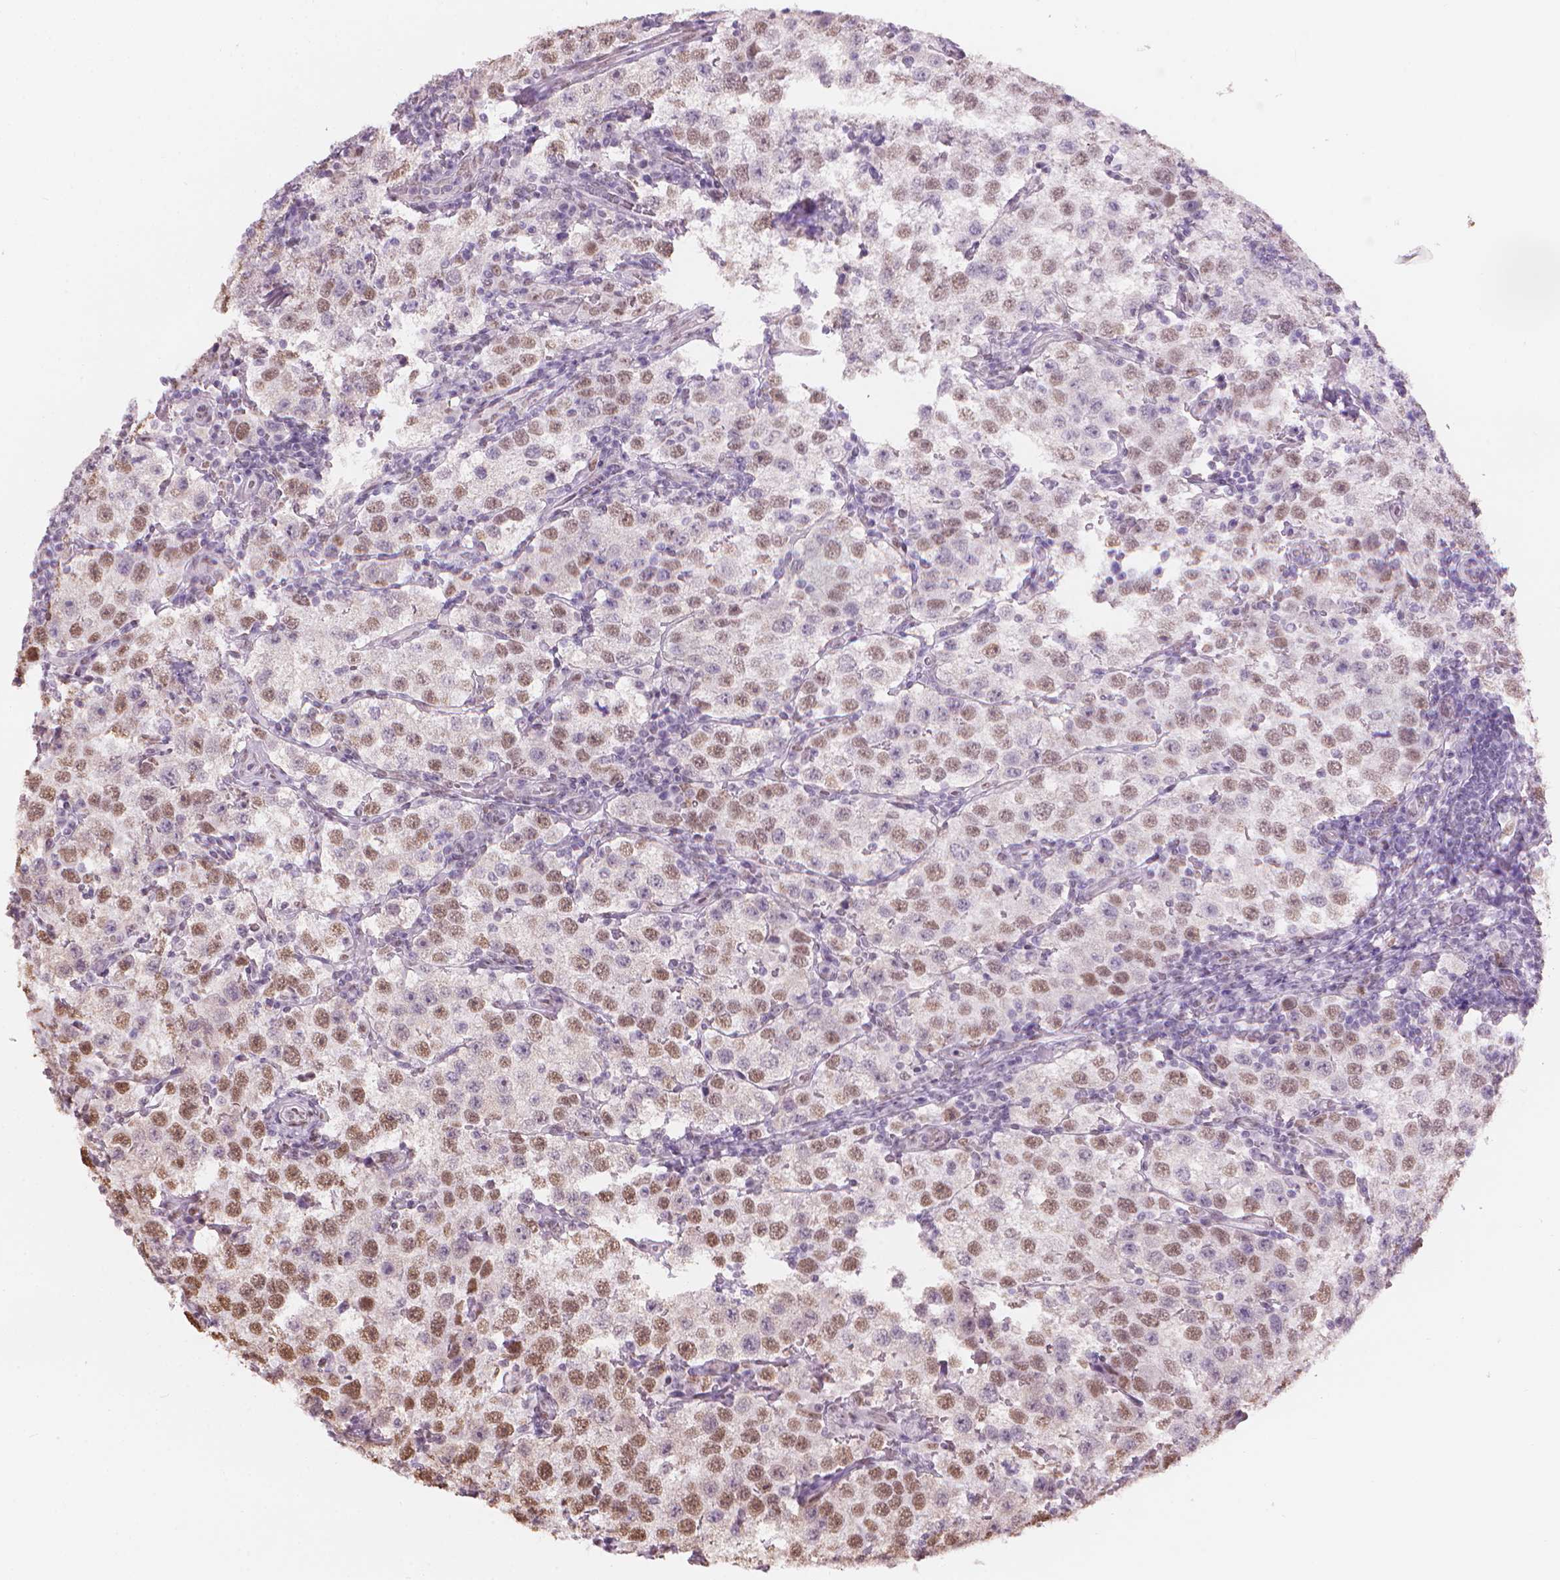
{"staining": {"intensity": "moderate", "quantity": "25%-75%", "location": "nuclear"}, "tissue": "testis cancer", "cell_type": "Tumor cells", "image_type": "cancer", "snomed": [{"axis": "morphology", "description": "Seminoma, NOS"}, {"axis": "topography", "description": "Testis"}], "caption": "Testis cancer was stained to show a protein in brown. There is medium levels of moderate nuclear positivity in about 25%-75% of tumor cells.", "gene": "PIAS2", "patient": {"sex": "male", "age": 37}}